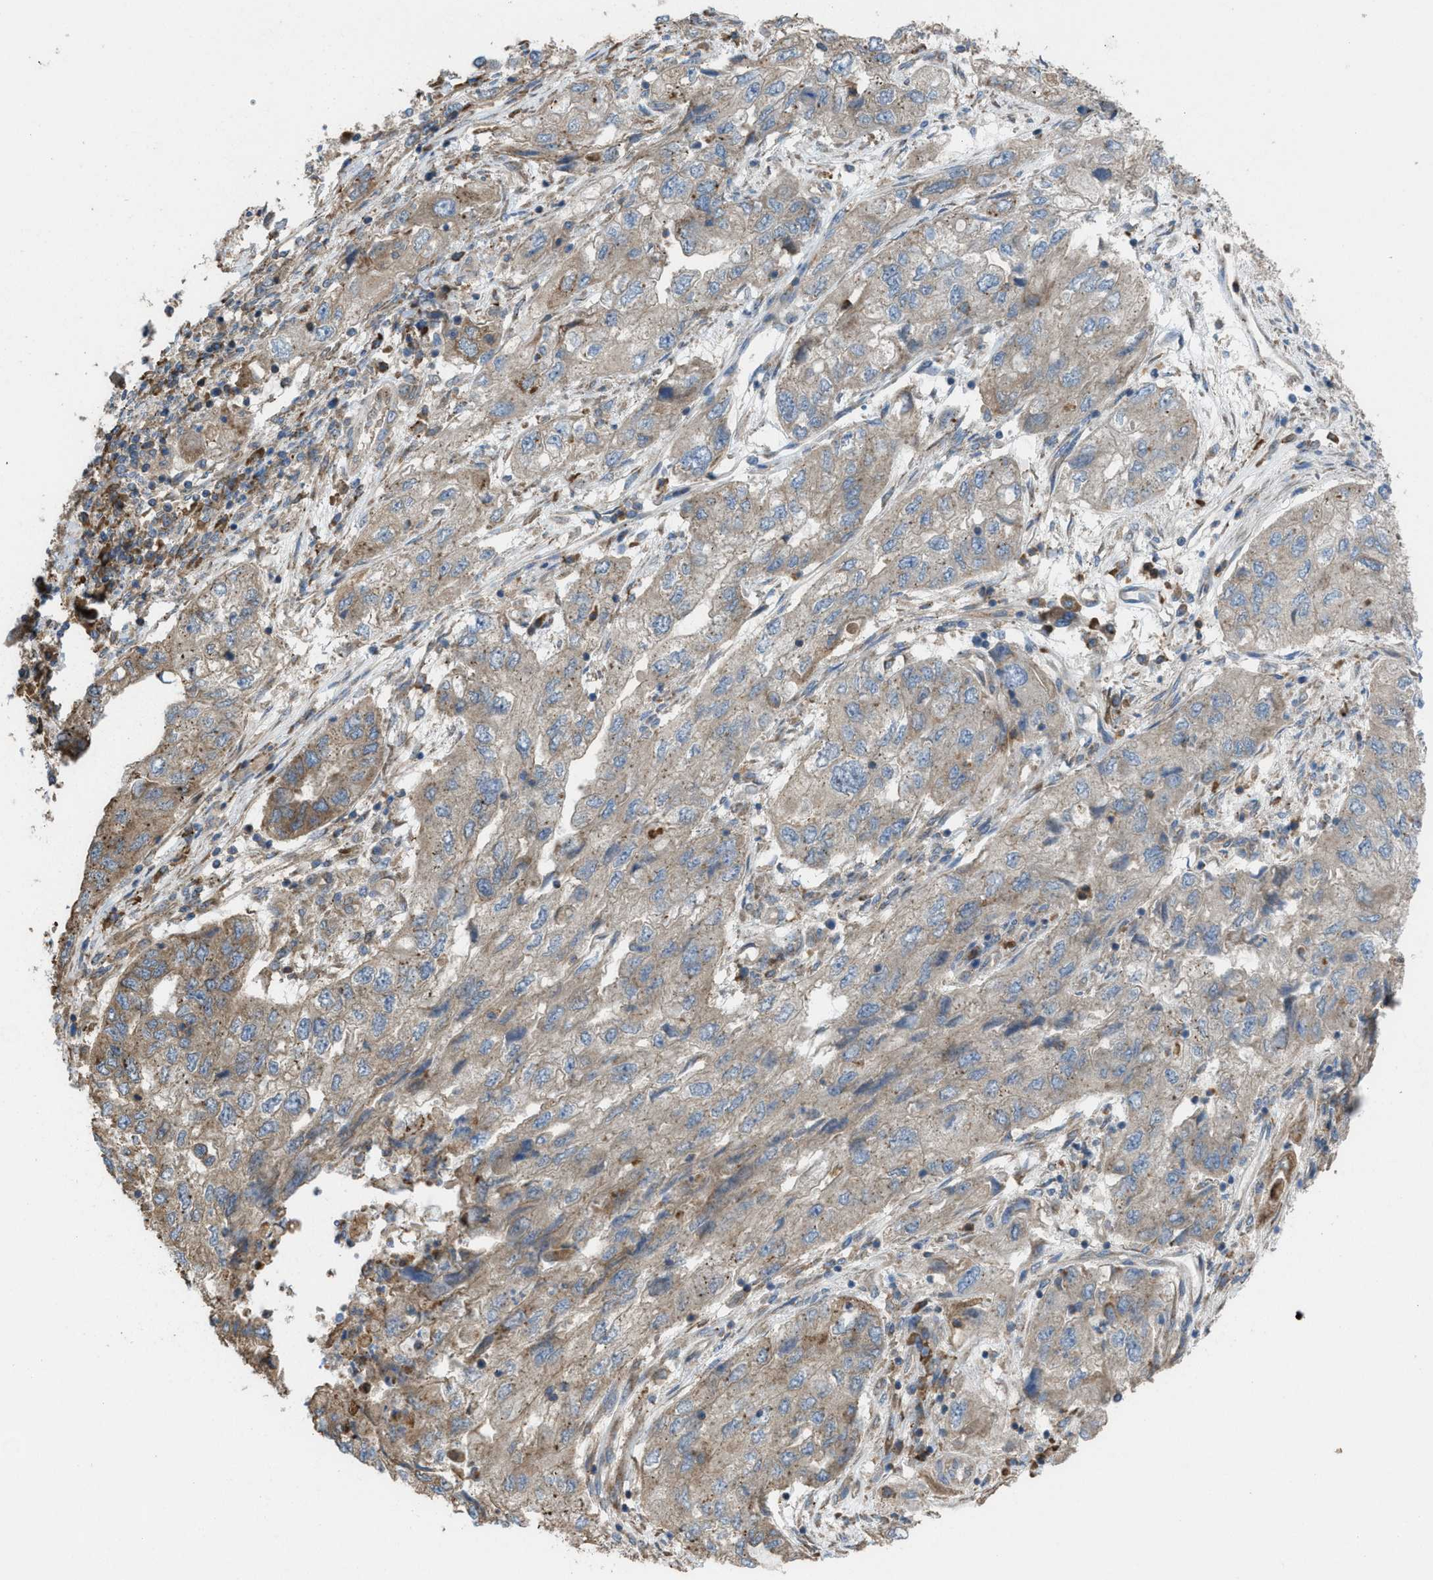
{"staining": {"intensity": "moderate", "quantity": "<25%", "location": "cytoplasmic/membranous"}, "tissue": "endometrial cancer", "cell_type": "Tumor cells", "image_type": "cancer", "snomed": [{"axis": "morphology", "description": "Adenocarcinoma, NOS"}, {"axis": "topography", "description": "Endometrium"}], "caption": "Immunohistochemistry (IHC) of endometrial cancer (adenocarcinoma) displays low levels of moderate cytoplasmic/membranous positivity in approximately <25% of tumor cells.", "gene": "PLAA", "patient": {"sex": "female", "age": 49}}